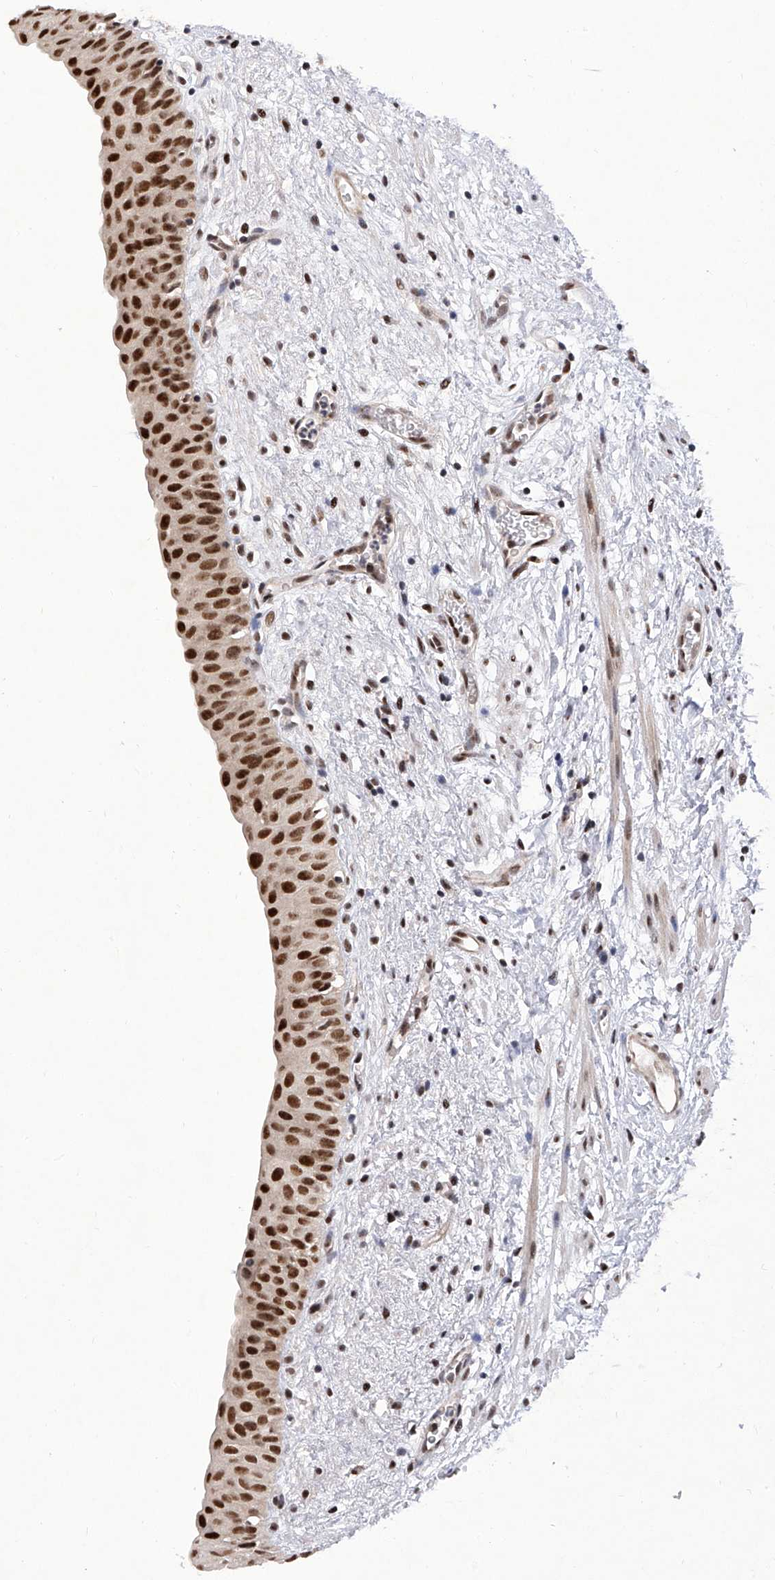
{"staining": {"intensity": "strong", "quantity": ">75%", "location": "nuclear"}, "tissue": "urinary bladder", "cell_type": "Urothelial cells", "image_type": "normal", "snomed": [{"axis": "morphology", "description": "Normal tissue, NOS"}, {"axis": "topography", "description": "Urinary bladder"}], "caption": "Benign urinary bladder displays strong nuclear positivity in approximately >75% of urothelial cells The staining is performed using DAB brown chromogen to label protein expression. The nuclei are counter-stained blue using hematoxylin..", "gene": "RAD54L", "patient": {"sex": "male", "age": 51}}